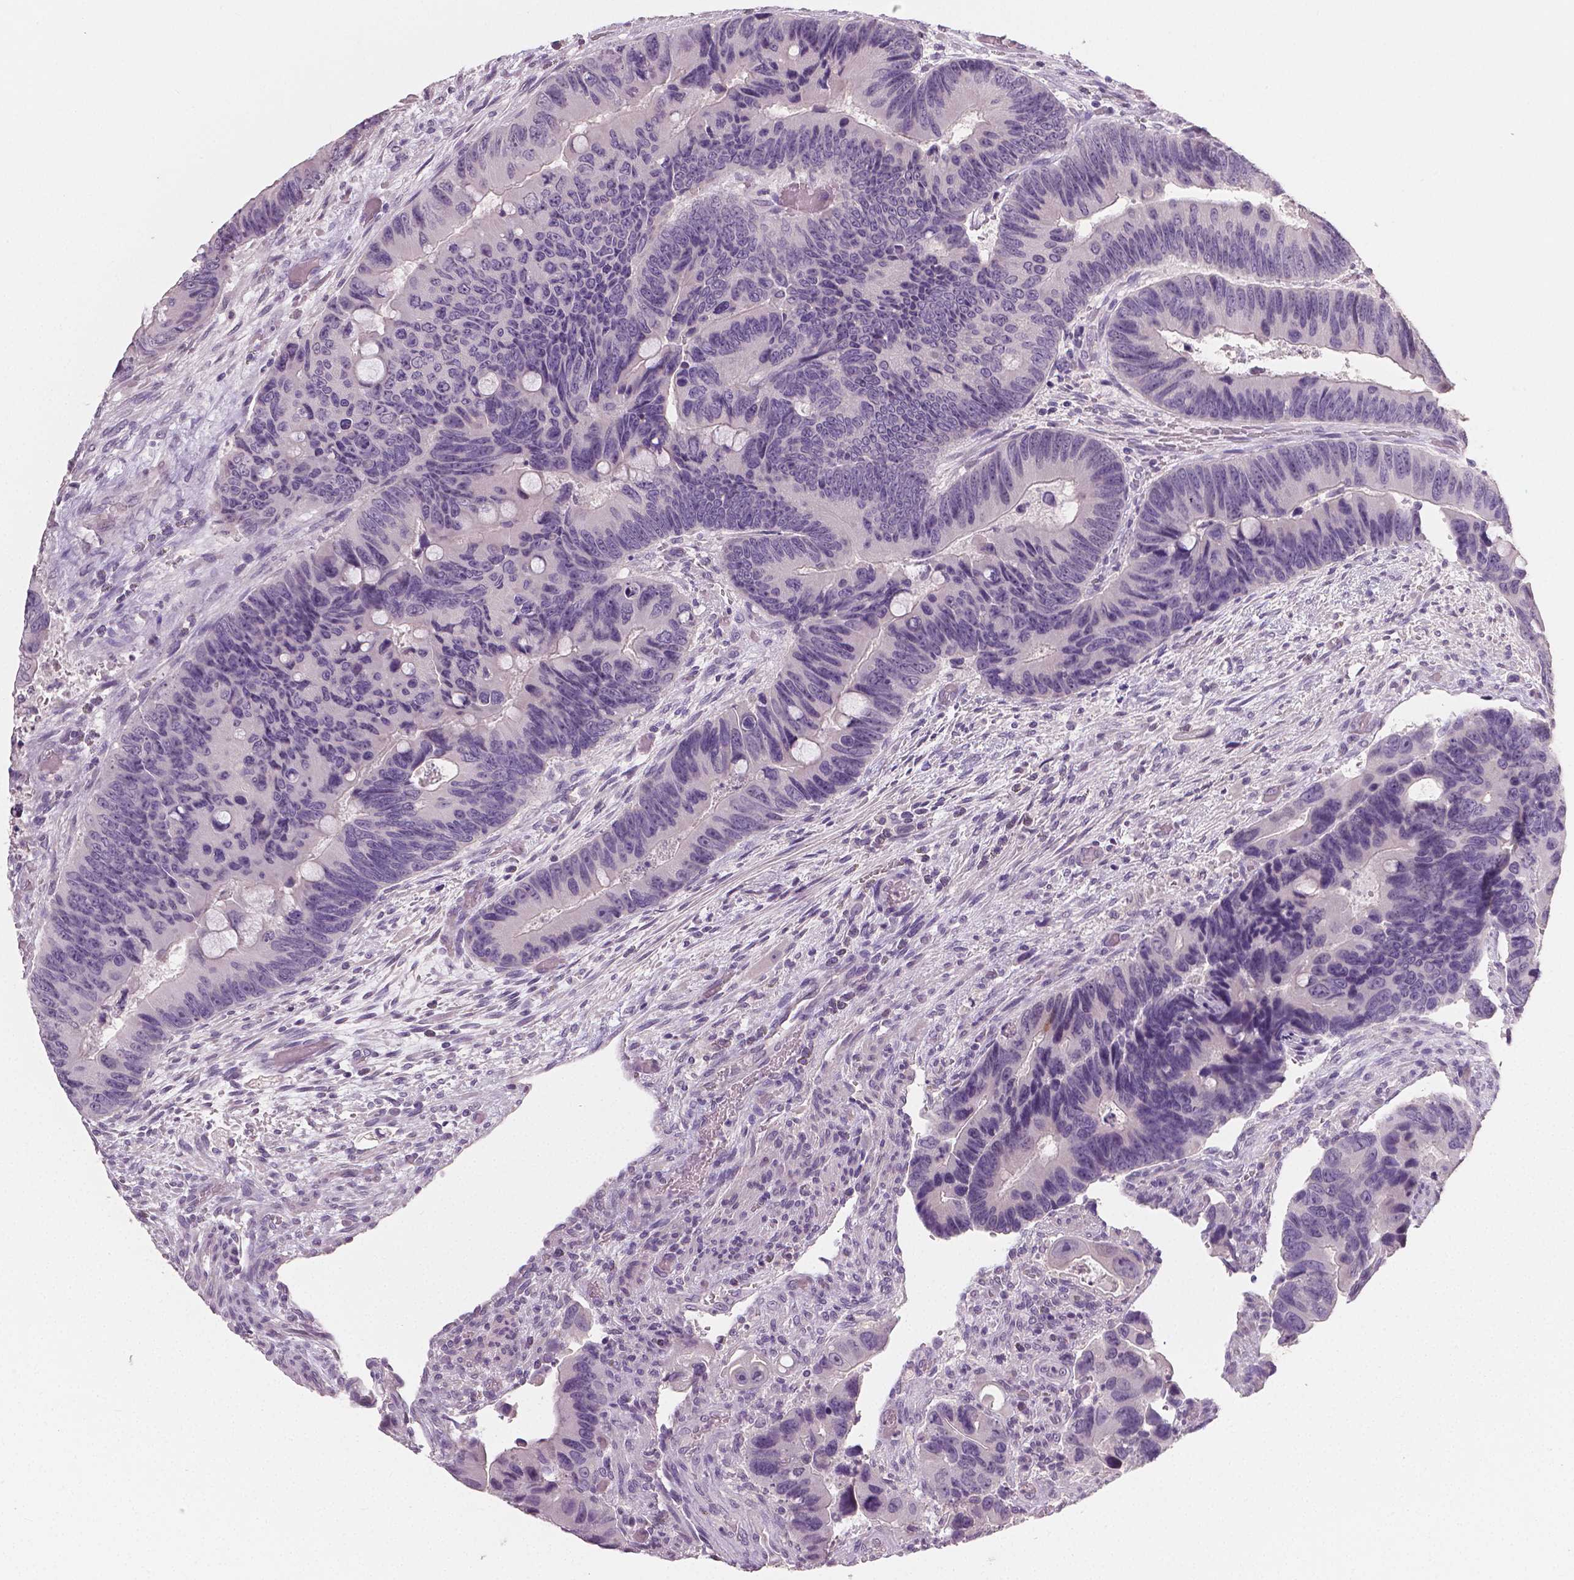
{"staining": {"intensity": "negative", "quantity": "none", "location": "none"}, "tissue": "colorectal cancer", "cell_type": "Tumor cells", "image_type": "cancer", "snomed": [{"axis": "morphology", "description": "Adenocarcinoma, NOS"}, {"axis": "topography", "description": "Rectum"}], "caption": "Tumor cells show no significant staining in colorectal cancer (adenocarcinoma).", "gene": "NECAB1", "patient": {"sex": "male", "age": 63}}